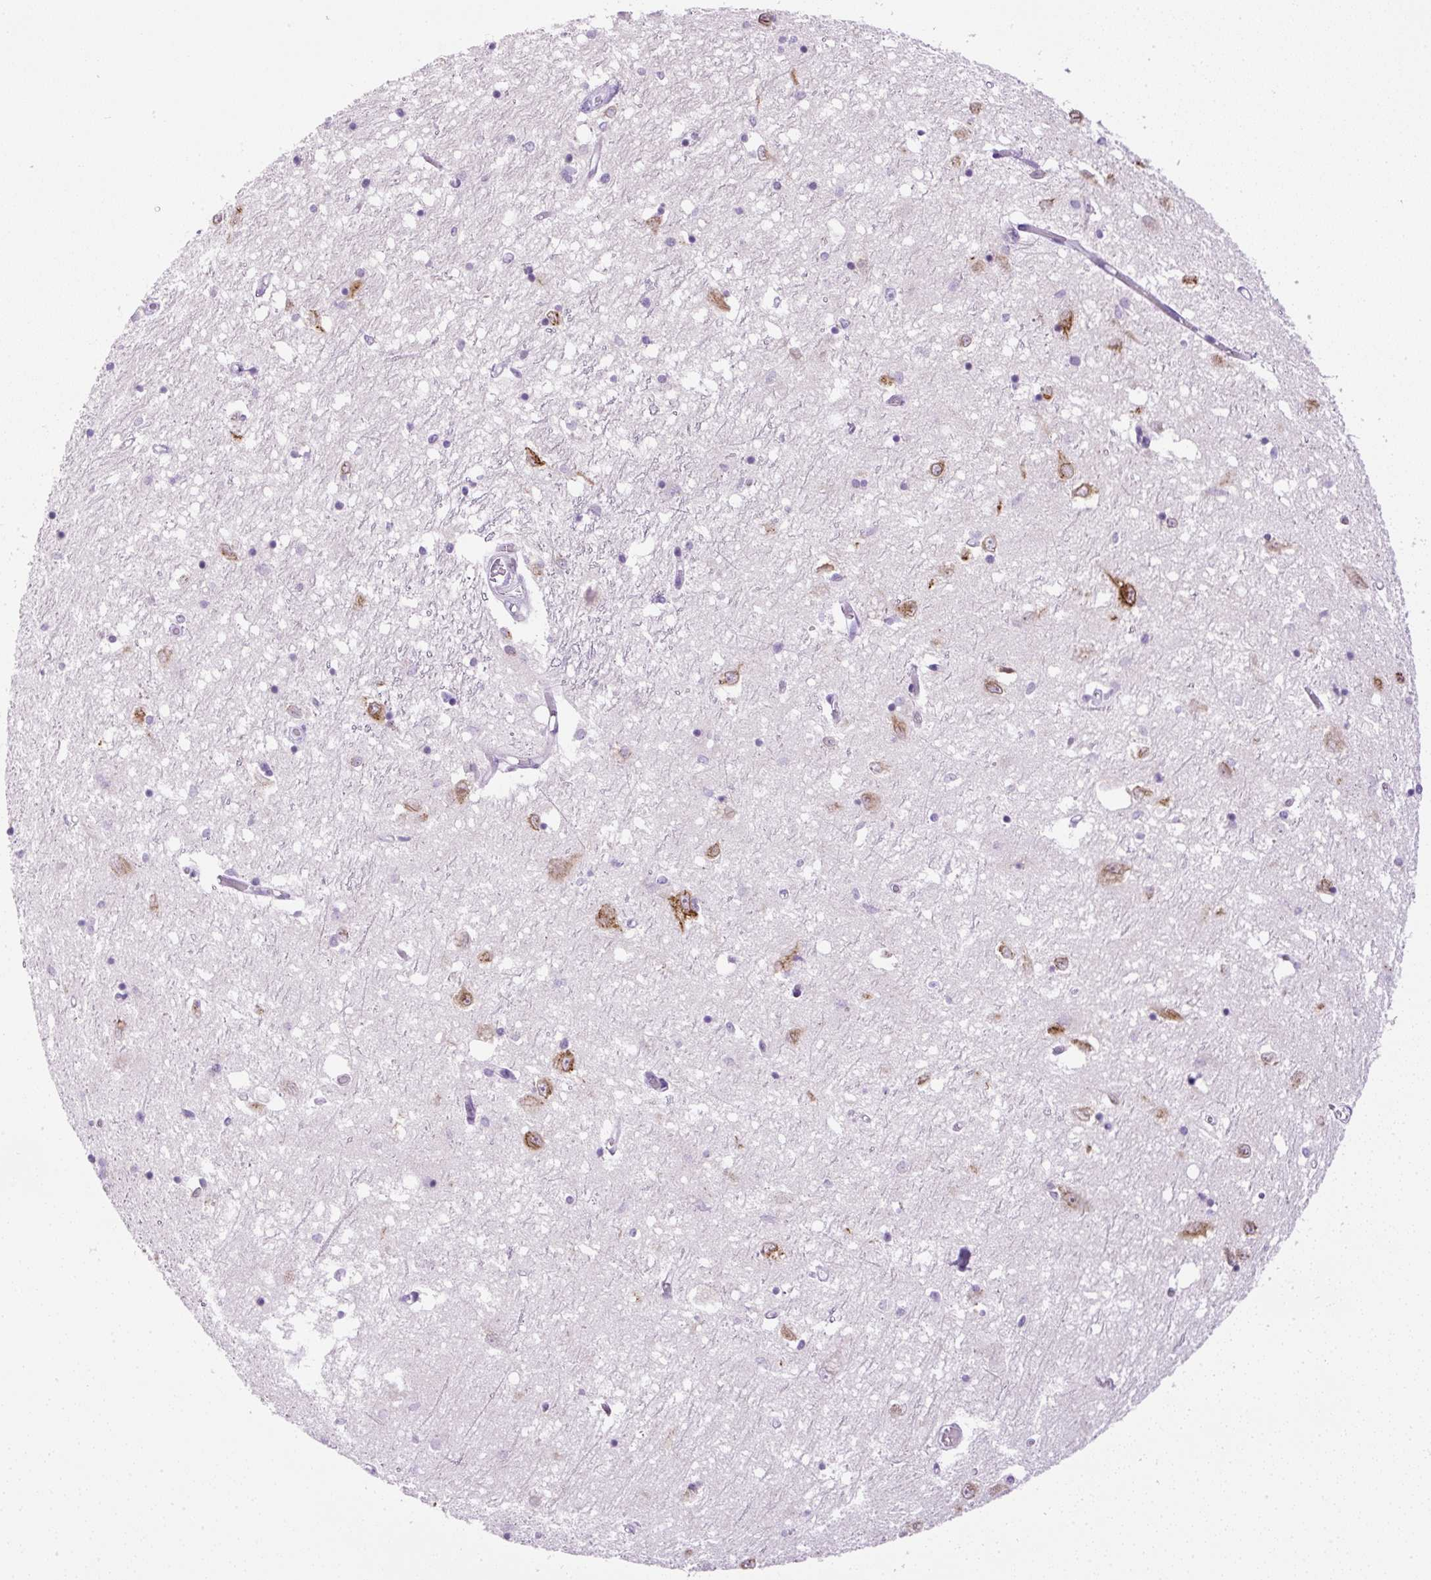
{"staining": {"intensity": "negative", "quantity": "none", "location": "none"}, "tissue": "caudate", "cell_type": "Glial cells", "image_type": "normal", "snomed": [{"axis": "morphology", "description": "Normal tissue, NOS"}, {"axis": "topography", "description": "Lateral ventricle wall"}], "caption": "Human caudate stained for a protein using immunohistochemistry (IHC) displays no expression in glial cells.", "gene": "RHBDD2", "patient": {"sex": "male", "age": 70}}